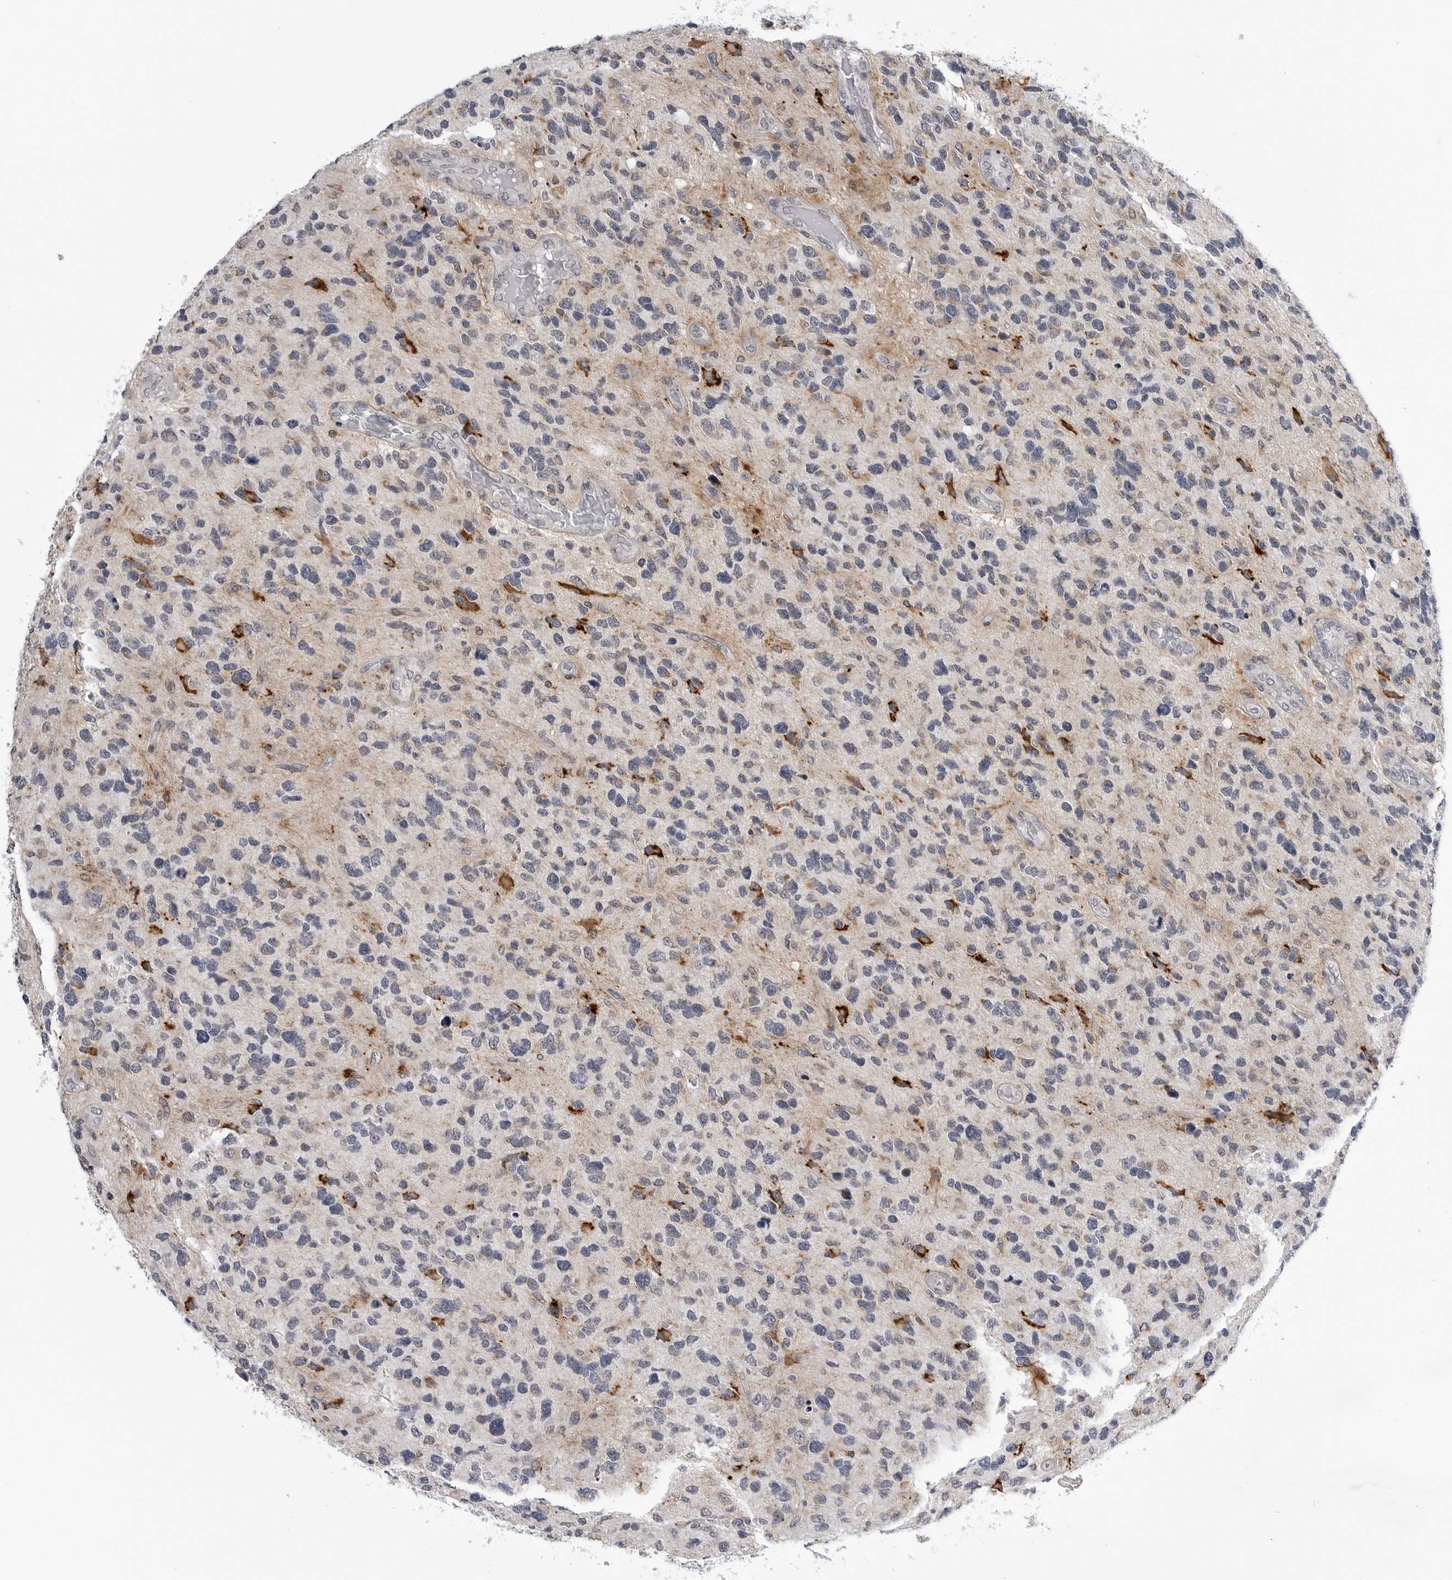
{"staining": {"intensity": "negative", "quantity": "none", "location": "none"}, "tissue": "glioma", "cell_type": "Tumor cells", "image_type": "cancer", "snomed": [{"axis": "morphology", "description": "Glioma, malignant, High grade"}, {"axis": "topography", "description": "Brain"}], "caption": "The micrograph displays no significant expression in tumor cells of glioma.", "gene": "CDK20", "patient": {"sex": "female", "age": 58}}